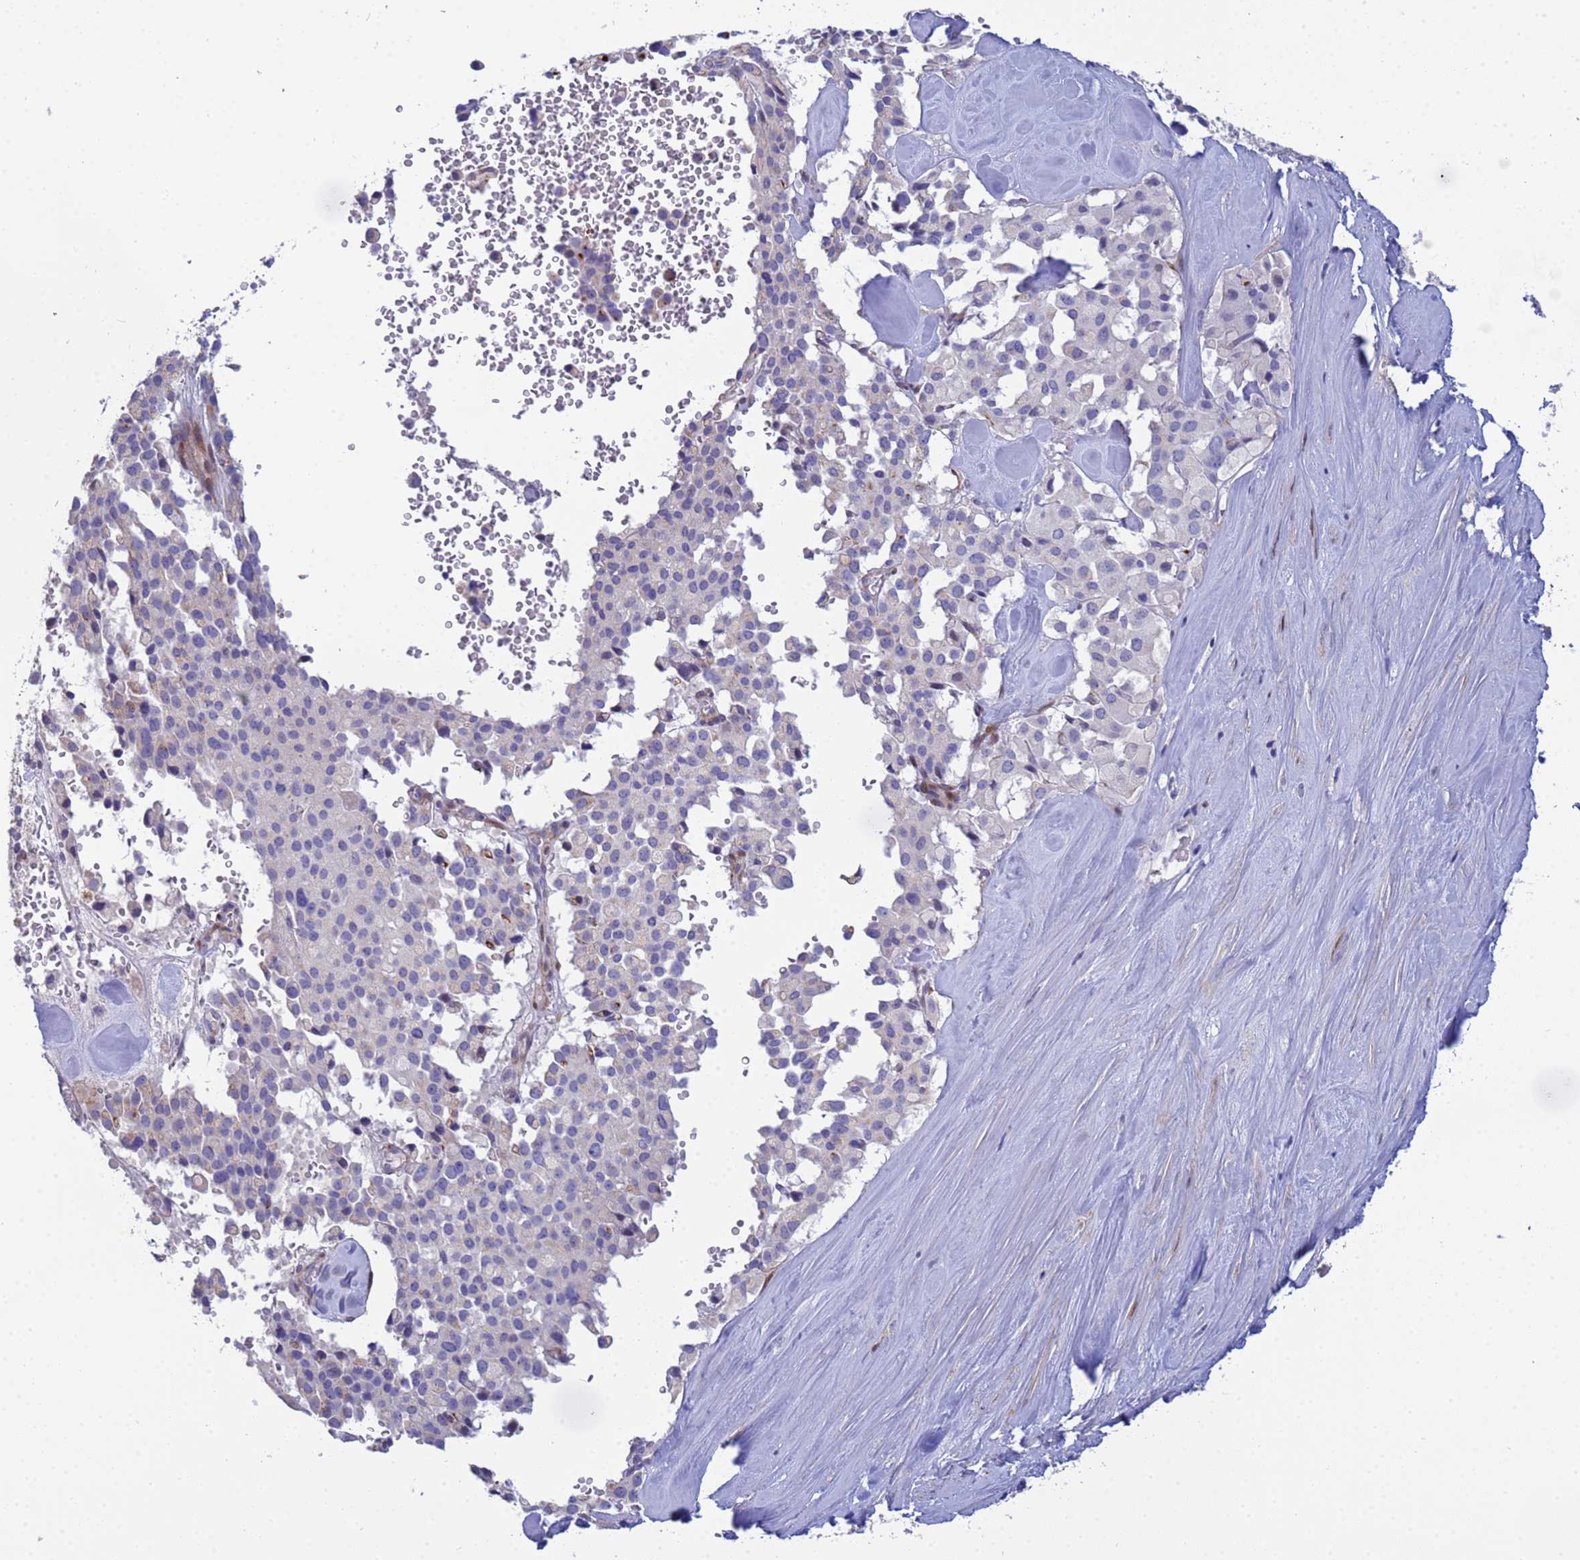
{"staining": {"intensity": "negative", "quantity": "none", "location": "none"}, "tissue": "pancreatic cancer", "cell_type": "Tumor cells", "image_type": "cancer", "snomed": [{"axis": "morphology", "description": "Adenocarcinoma, NOS"}, {"axis": "topography", "description": "Pancreas"}], "caption": "Adenocarcinoma (pancreatic) stained for a protein using IHC demonstrates no expression tumor cells.", "gene": "PPP6R1", "patient": {"sex": "male", "age": 65}}